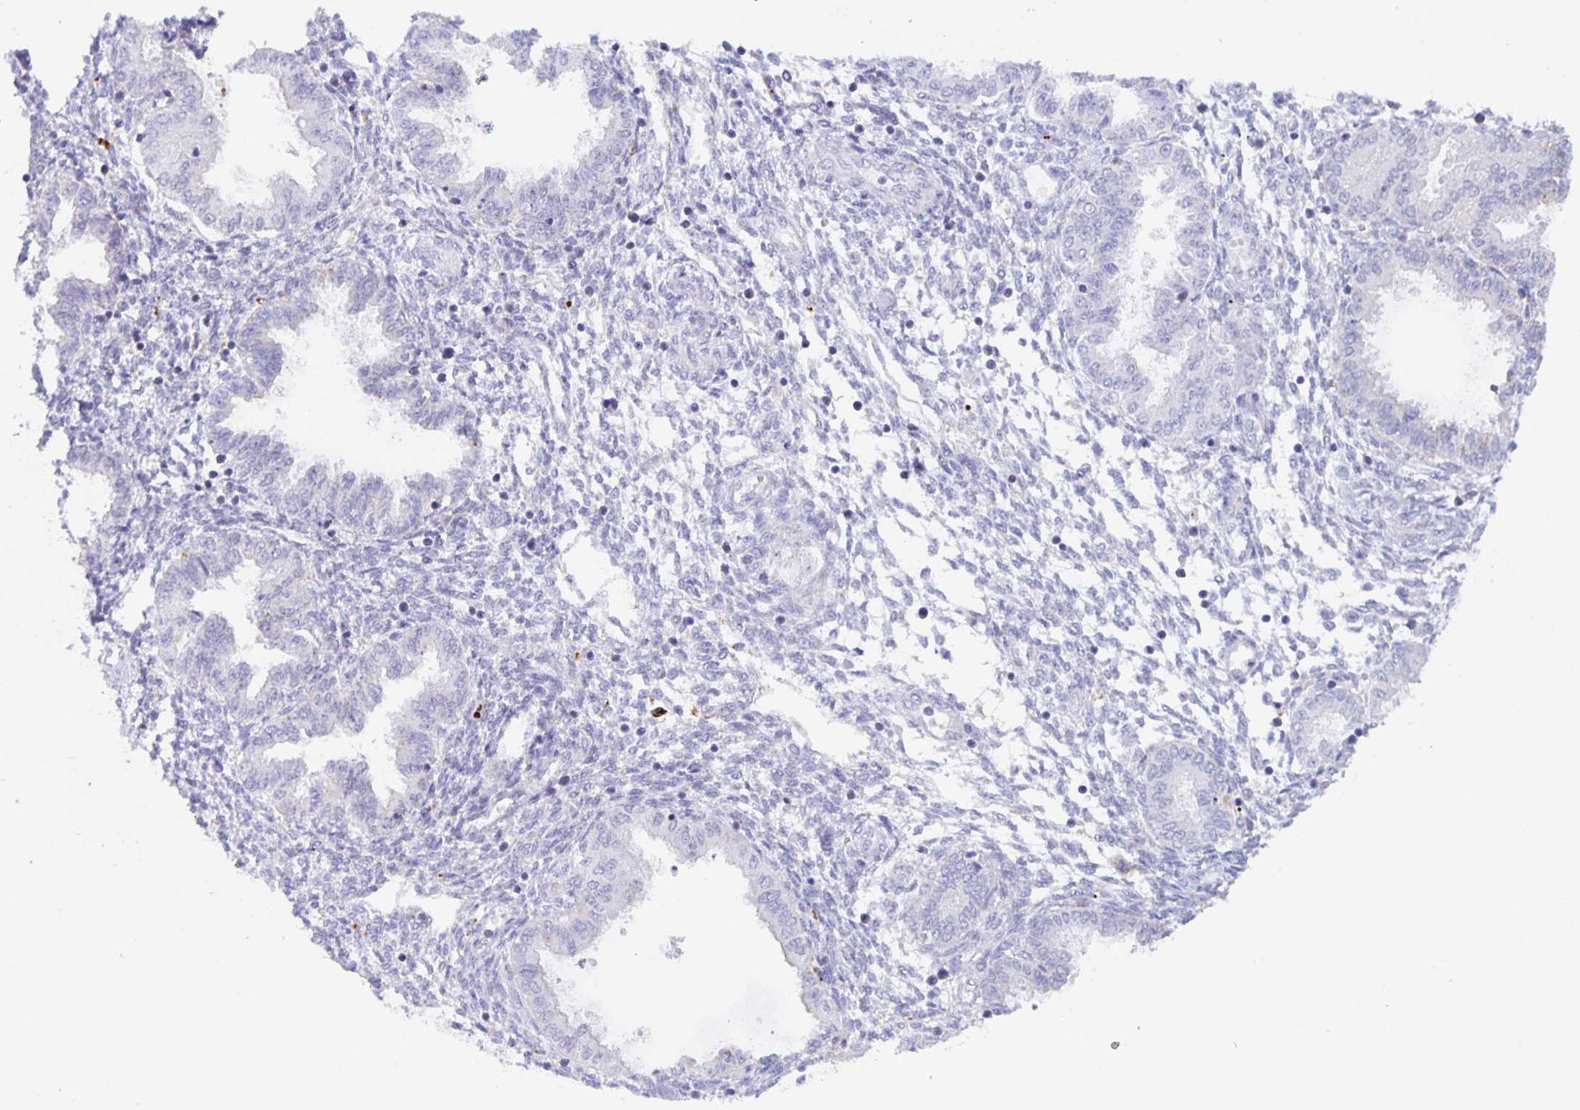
{"staining": {"intensity": "negative", "quantity": "none", "location": "none"}, "tissue": "endometrium", "cell_type": "Cells in endometrial stroma", "image_type": "normal", "snomed": [{"axis": "morphology", "description": "Normal tissue, NOS"}, {"axis": "topography", "description": "Endometrium"}], "caption": "High power microscopy photomicrograph of an IHC micrograph of benign endometrium, revealing no significant expression in cells in endometrial stroma.", "gene": "LIPA", "patient": {"sex": "female", "age": 33}}